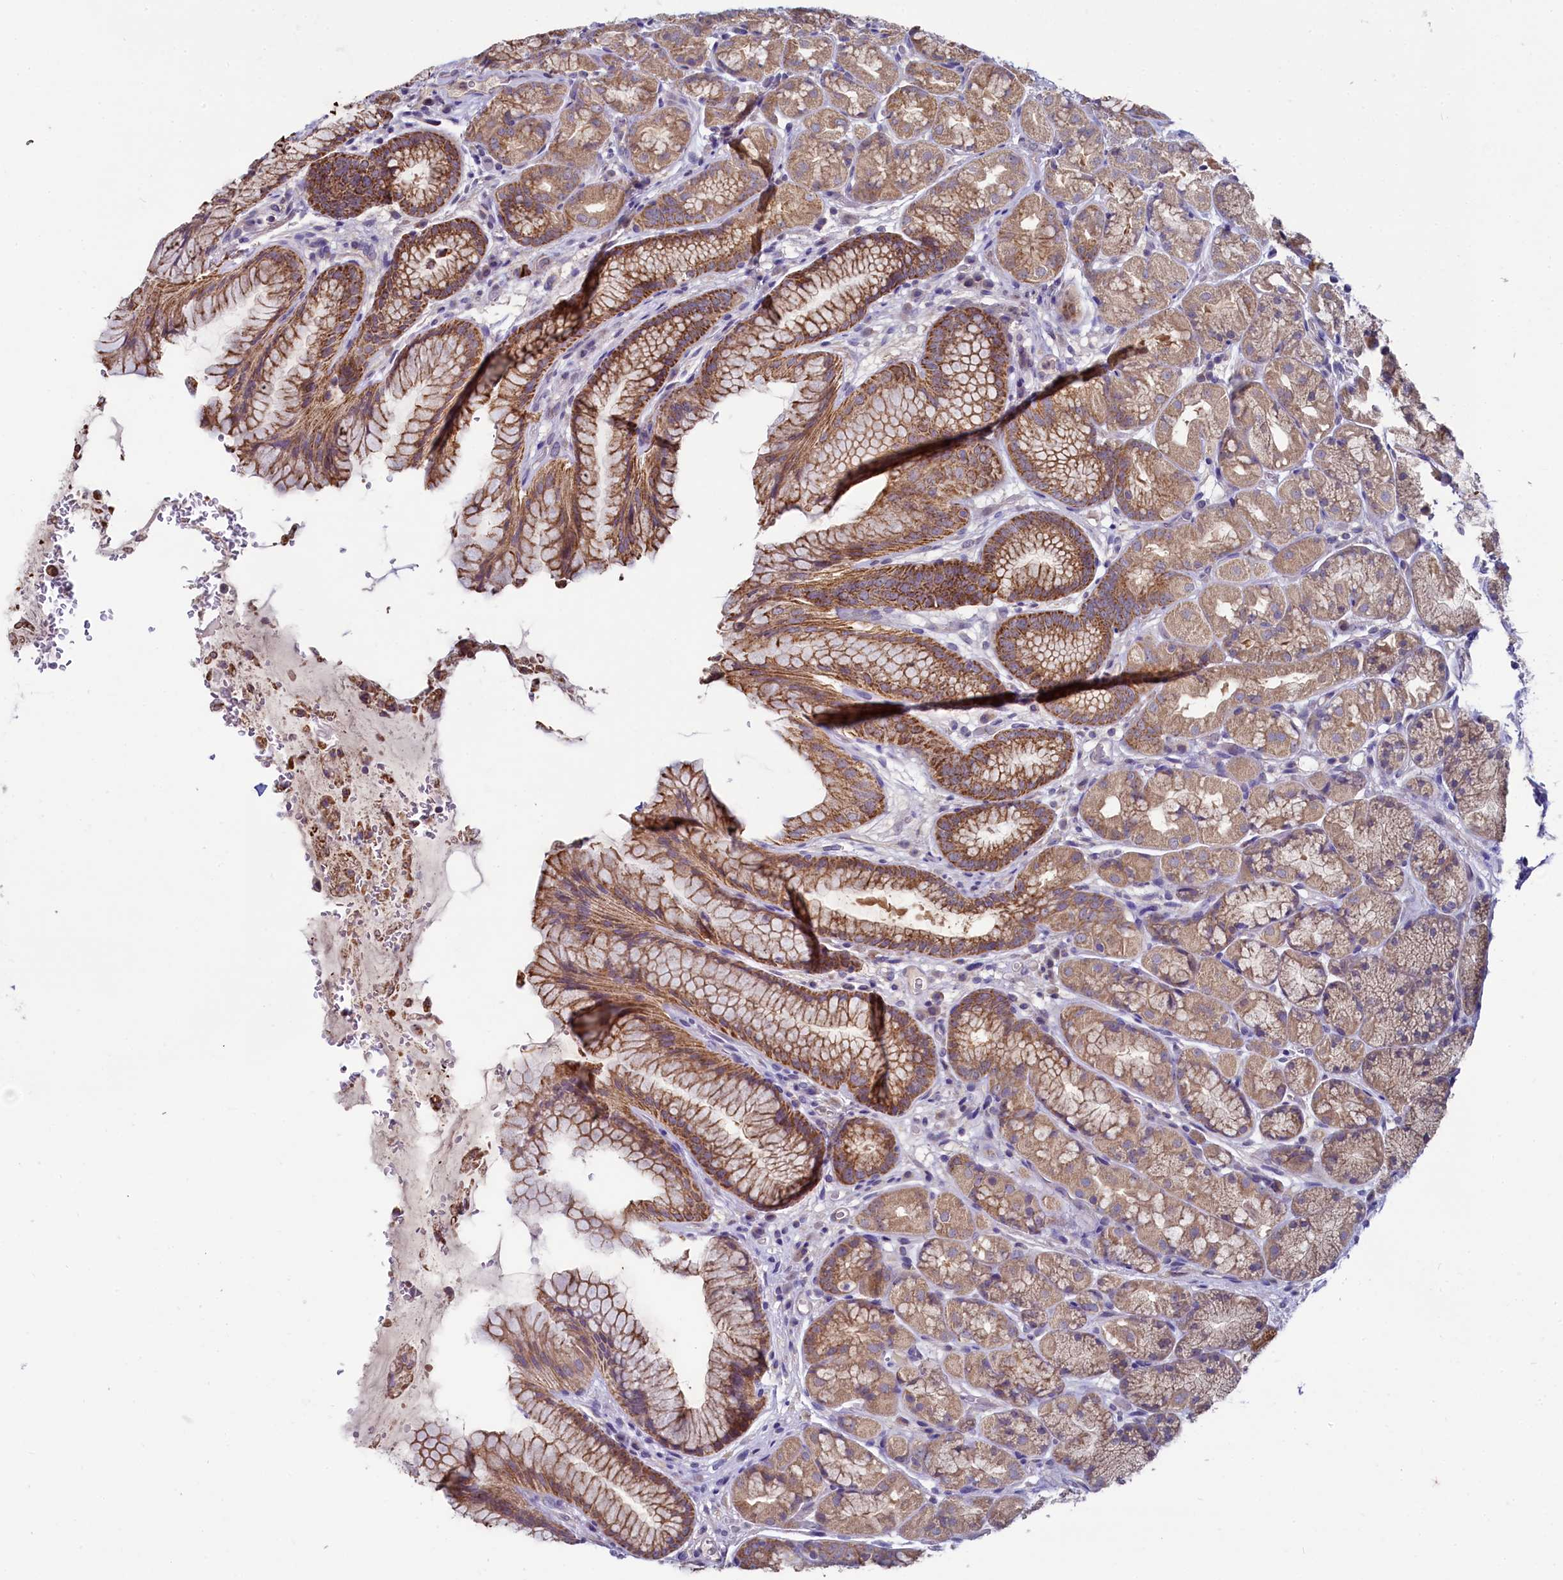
{"staining": {"intensity": "moderate", "quantity": ">75%", "location": "cytoplasmic/membranous"}, "tissue": "stomach", "cell_type": "Glandular cells", "image_type": "normal", "snomed": [{"axis": "morphology", "description": "Normal tissue, NOS"}, {"axis": "topography", "description": "Stomach"}], "caption": "Stomach stained for a protein shows moderate cytoplasmic/membranous positivity in glandular cells. (brown staining indicates protein expression, while blue staining denotes nuclei).", "gene": "MRPL57", "patient": {"sex": "male", "age": 63}}